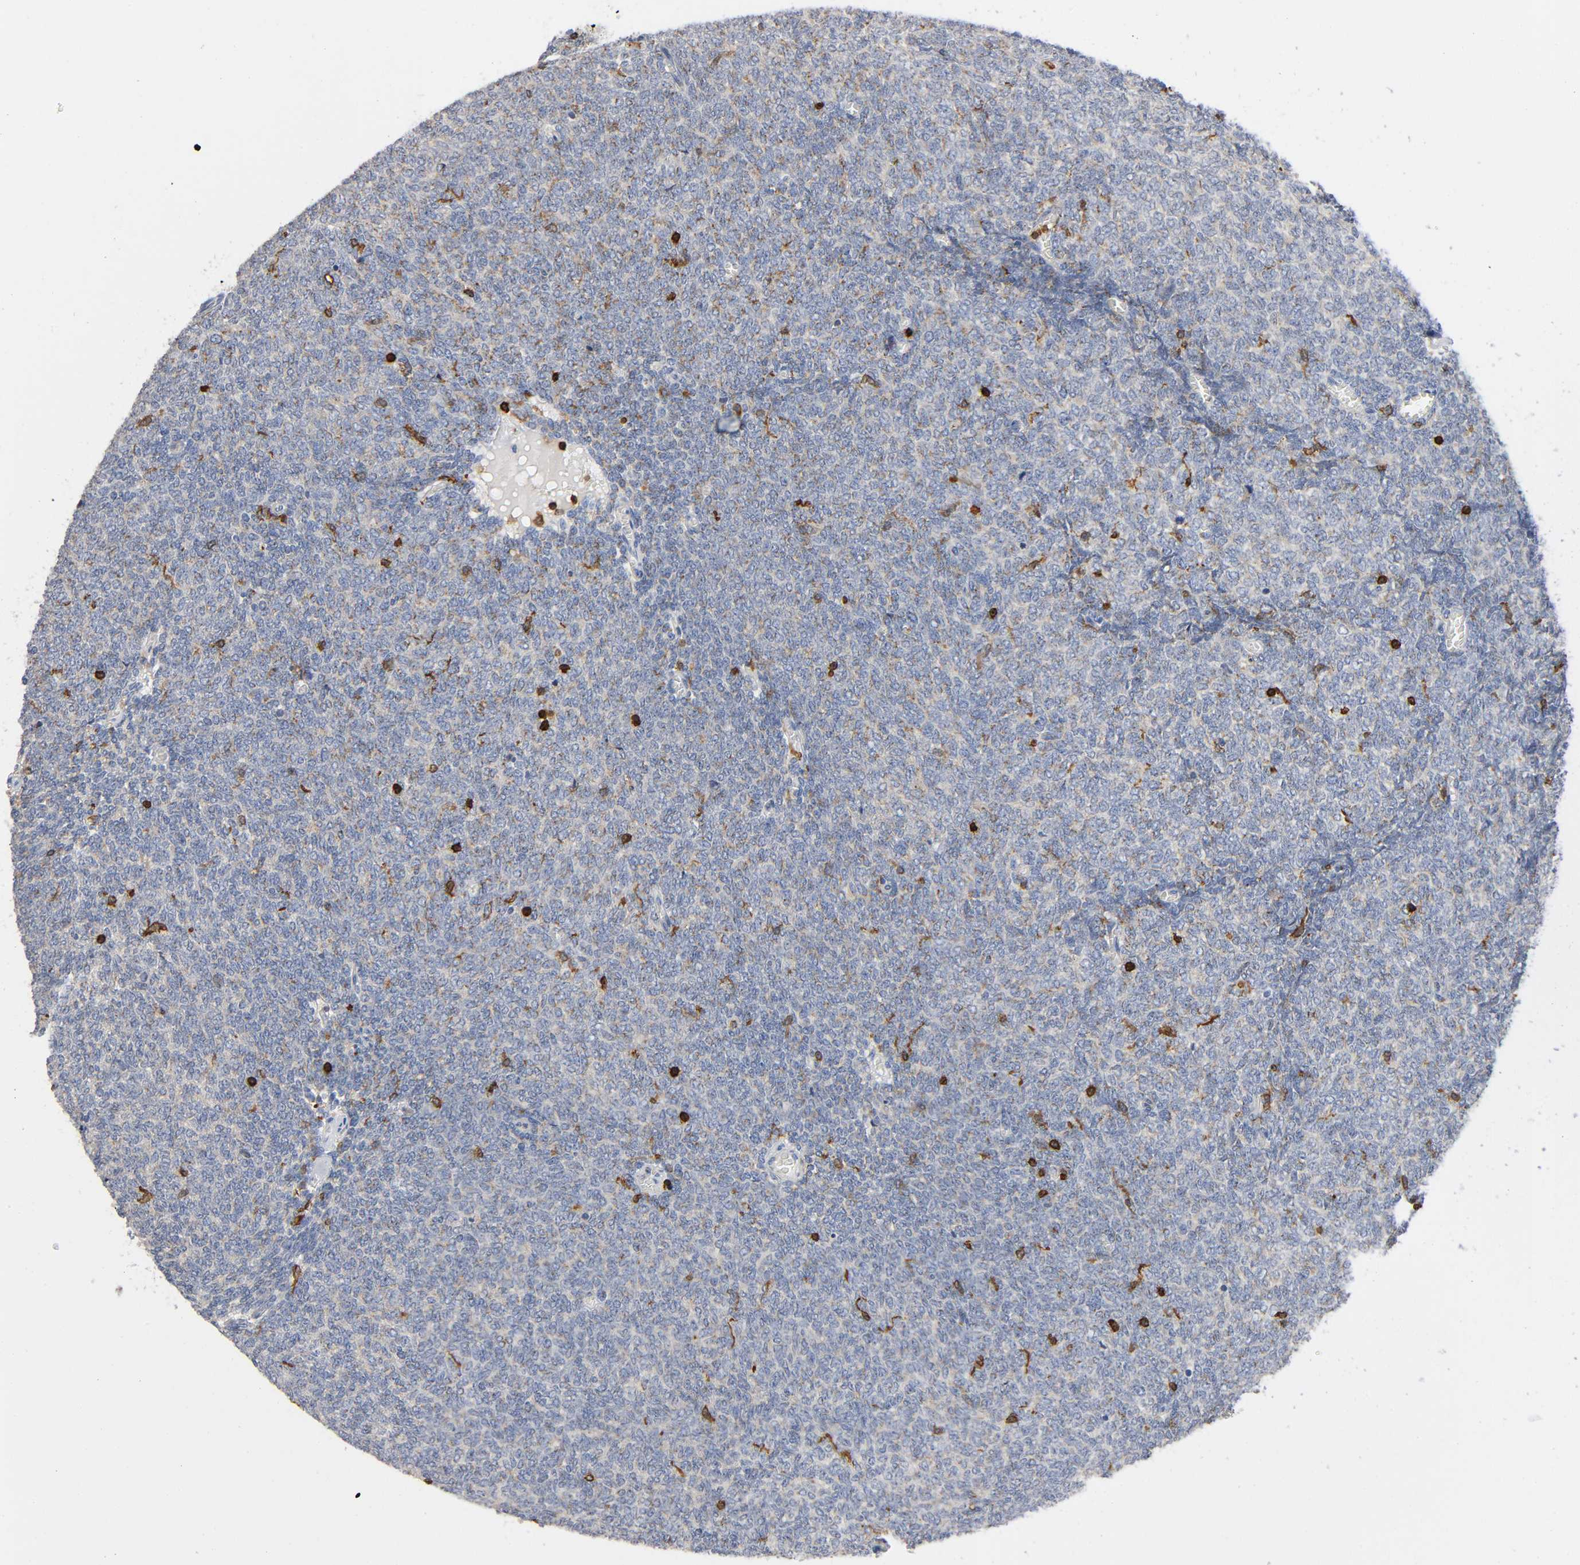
{"staining": {"intensity": "weak", "quantity": "25%-75%", "location": "cytoplasmic/membranous"}, "tissue": "renal cancer", "cell_type": "Tumor cells", "image_type": "cancer", "snomed": [{"axis": "morphology", "description": "Neoplasm, malignant, NOS"}, {"axis": "topography", "description": "Kidney"}], "caption": "Immunohistochemistry image of renal neoplasm (malignant) stained for a protein (brown), which reveals low levels of weak cytoplasmic/membranous staining in approximately 25%-75% of tumor cells.", "gene": "CAPN10", "patient": {"sex": "male", "age": 28}}